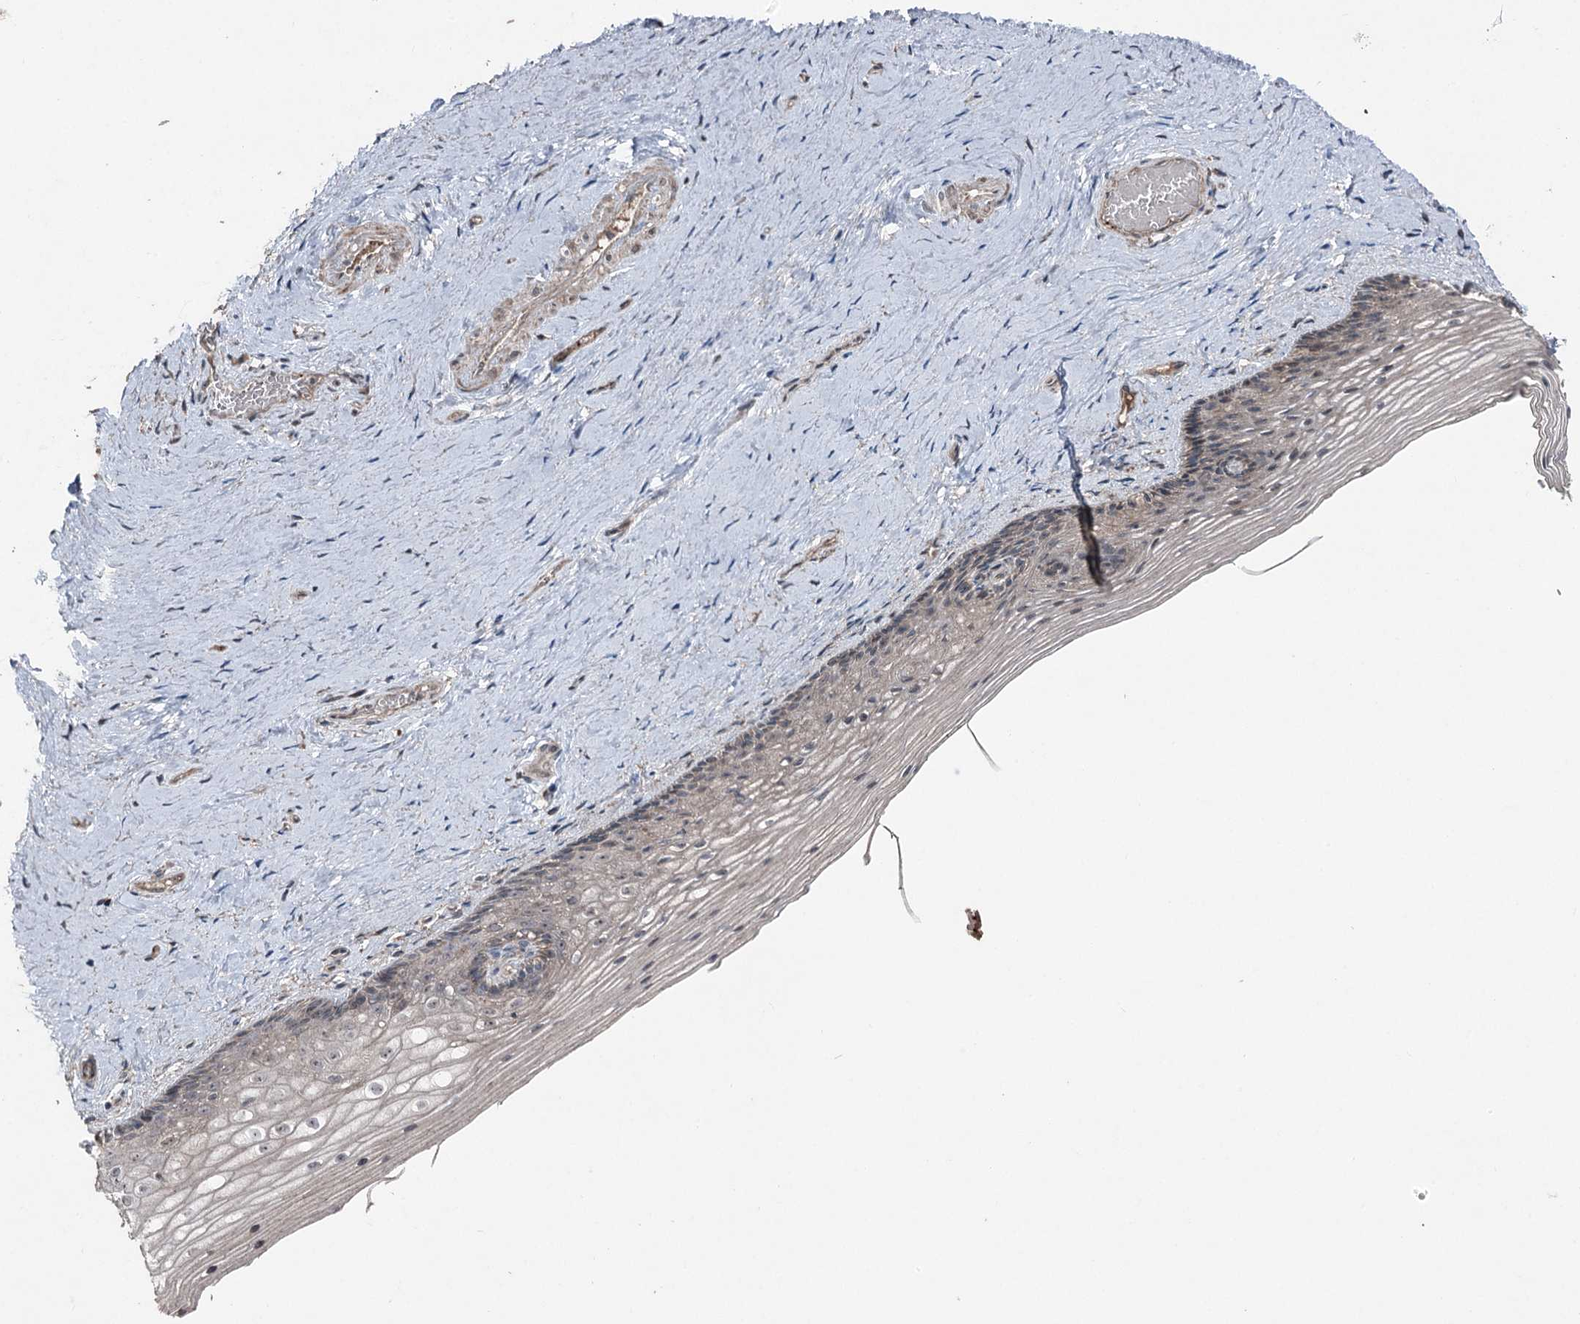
{"staining": {"intensity": "weak", "quantity": "25%-75%", "location": "cytoplasmic/membranous"}, "tissue": "vagina", "cell_type": "Squamous epithelial cells", "image_type": "normal", "snomed": [{"axis": "morphology", "description": "Normal tissue, NOS"}, {"axis": "topography", "description": "Vagina"}], "caption": "Brown immunohistochemical staining in unremarkable vagina demonstrates weak cytoplasmic/membranous positivity in about 25%-75% of squamous epithelial cells.", "gene": "MAPK8IP2", "patient": {"sex": "female", "age": 46}}